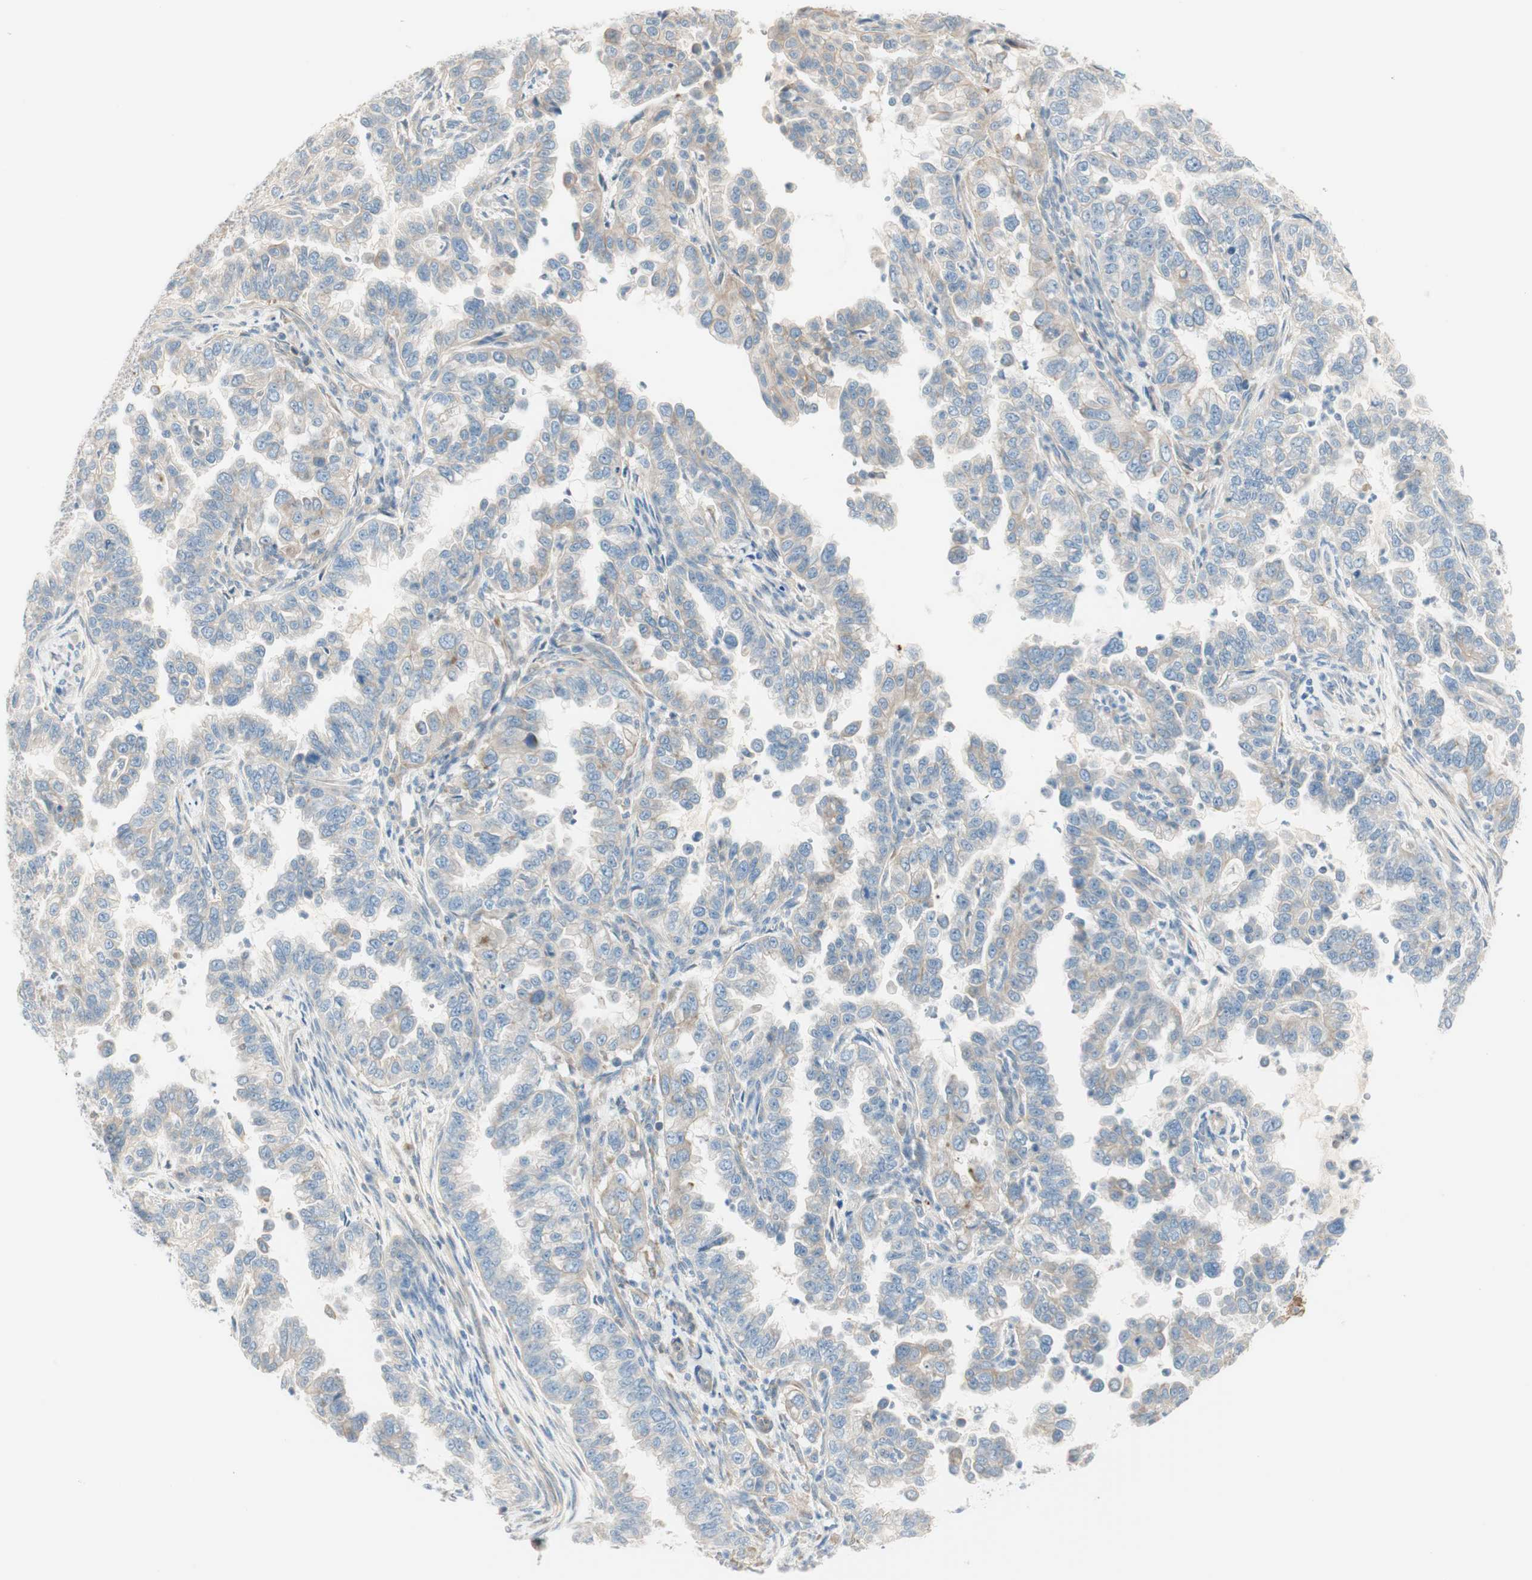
{"staining": {"intensity": "weak", "quantity": "25%-75%", "location": "cytoplasmic/membranous"}, "tissue": "endometrial cancer", "cell_type": "Tumor cells", "image_type": "cancer", "snomed": [{"axis": "morphology", "description": "Adenocarcinoma, NOS"}, {"axis": "topography", "description": "Endometrium"}], "caption": "This image demonstrates immunohistochemistry staining of endometrial cancer (adenocarcinoma), with low weak cytoplasmic/membranous expression in approximately 25%-75% of tumor cells.", "gene": "CDK3", "patient": {"sex": "female", "age": 85}}